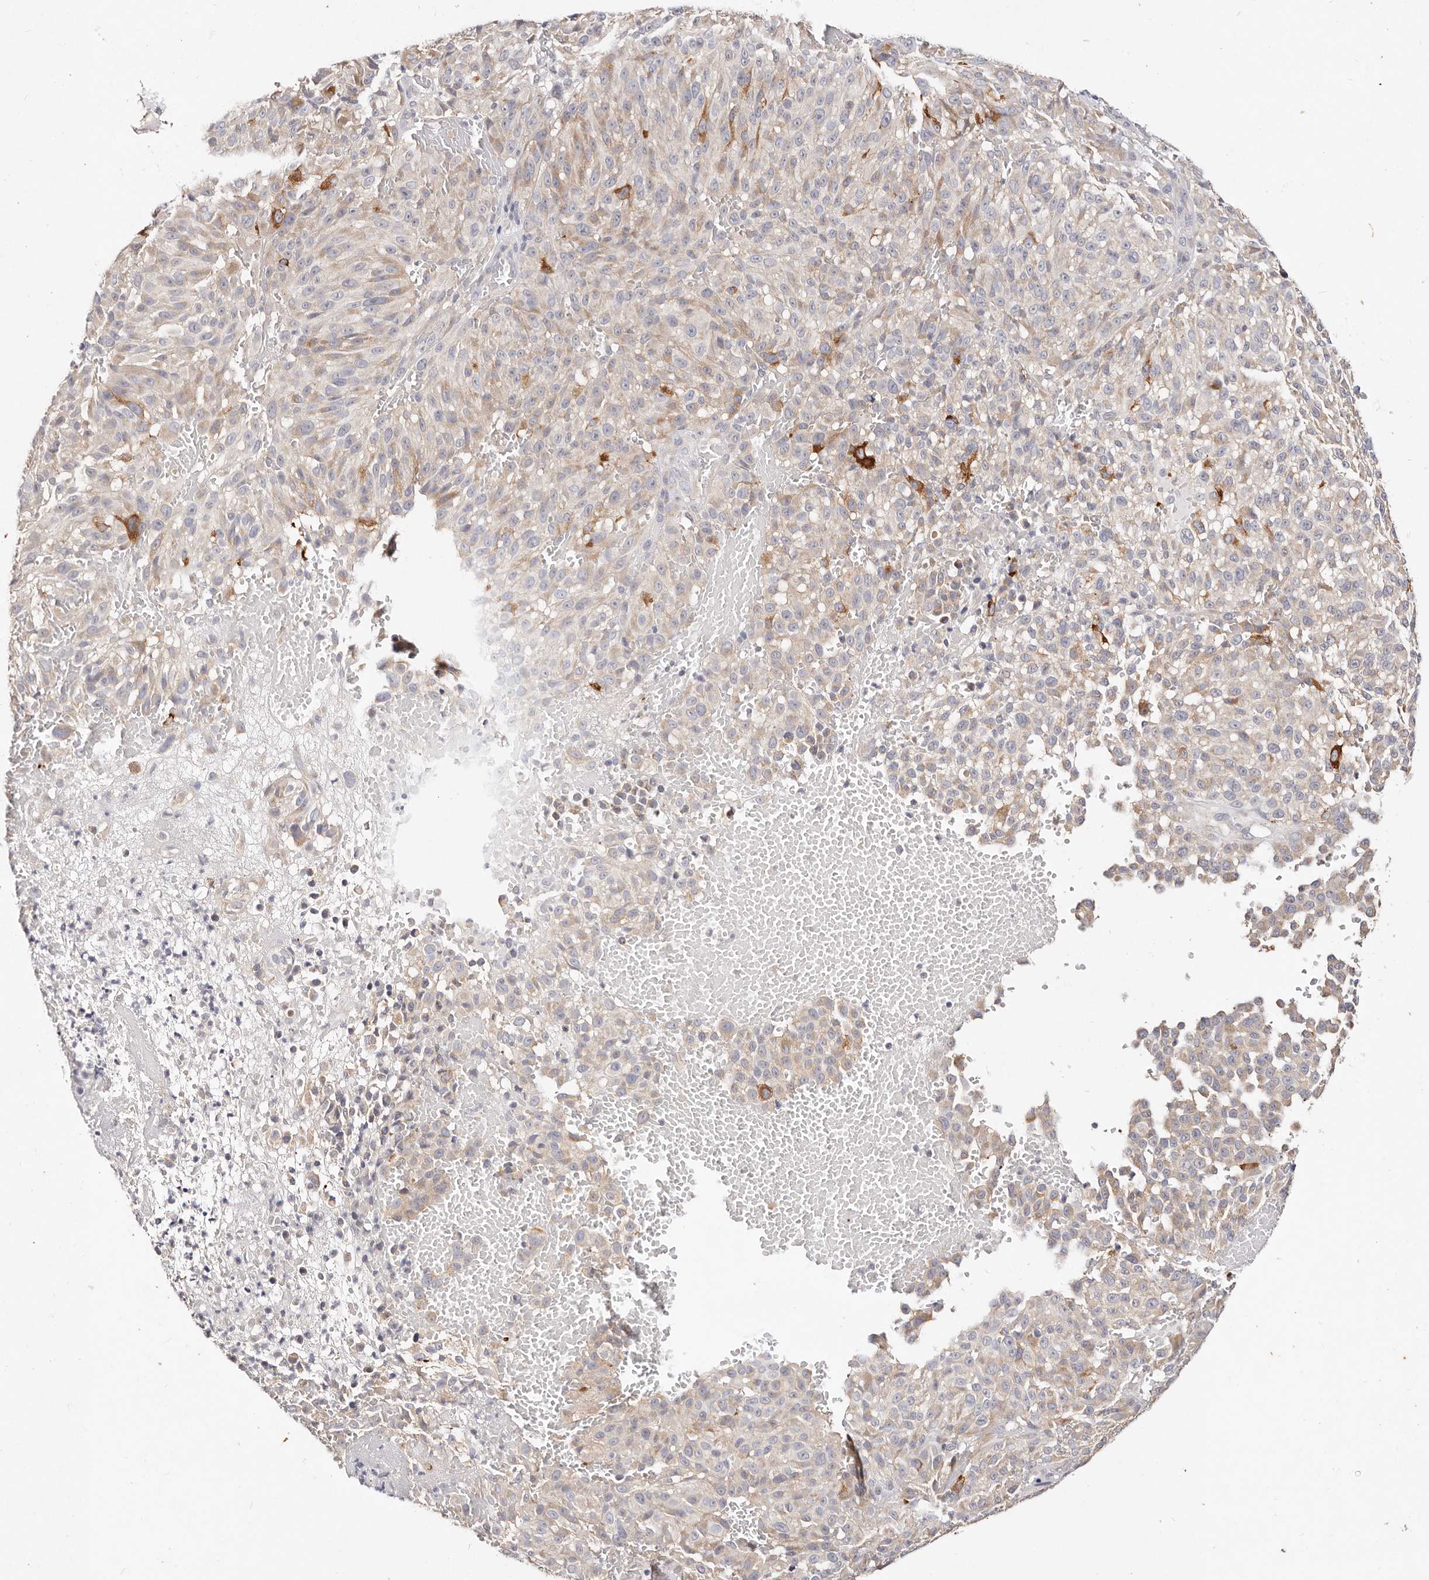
{"staining": {"intensity": "weak", "quantity": "<25%", "location": "cytoplasmic/membranous"}, "tissue": "melanoma", "cell_type": "Tumor cells", "image_type": "cancer", "snomed": [{"axis": "morphology", "description": "Malignant melanoma, NOS"}, {"axis": "topography", "description": "Skin"}], "caption": "Tumor cells show no significant expression in melanoma. (DAB immunohistochemistry visualized using brightfield microscopy, high magnification).", "gene": "VIPAS39", "patient": {"sex": "male", "age": 83}}